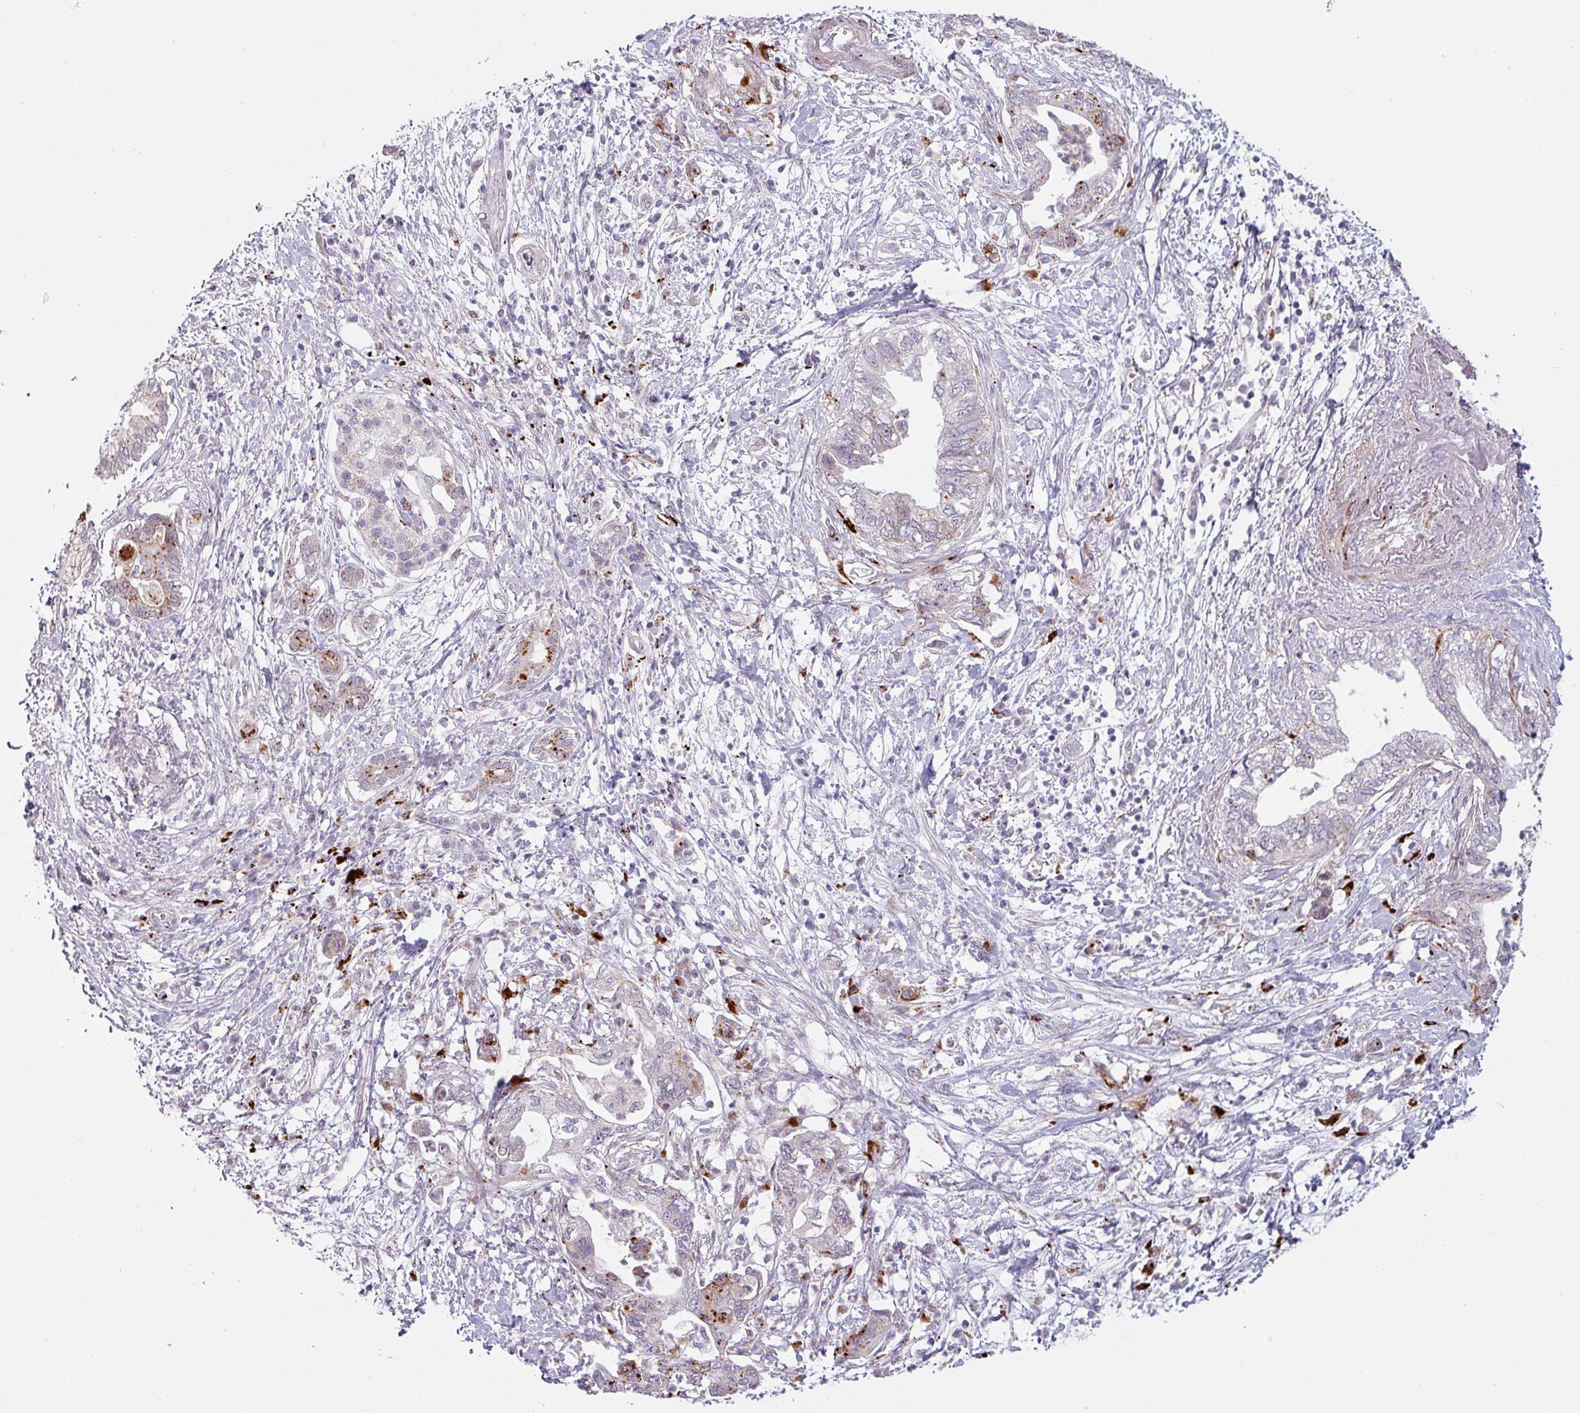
{"staining": {"intensity": "moderate", "quantity": "<25%", "location": "cytoplasmic/membranous"}, "tissue": "pancreatic cancer", "cell_type": "Tumor cells", "image_type": "cancer", "snomed": [{"axis": "morphology", "description": "Adenocarcinoma, NOS"}, {"axis": "topography", "description": "Pancreas"}], "caption": "The histopathology image reveals immunohistochemical staining of pancreatic cancer. There is moderate cytoplasmic/membranous positivity is appreciated in about <25% of tumor cells. The staining was performed using DAB, with brown indicating positive protein expression. Nuclei are stained blue with hematoxylin.", "gene": "MAP7D2", "patient": {"sex": "female", "age": 73}}